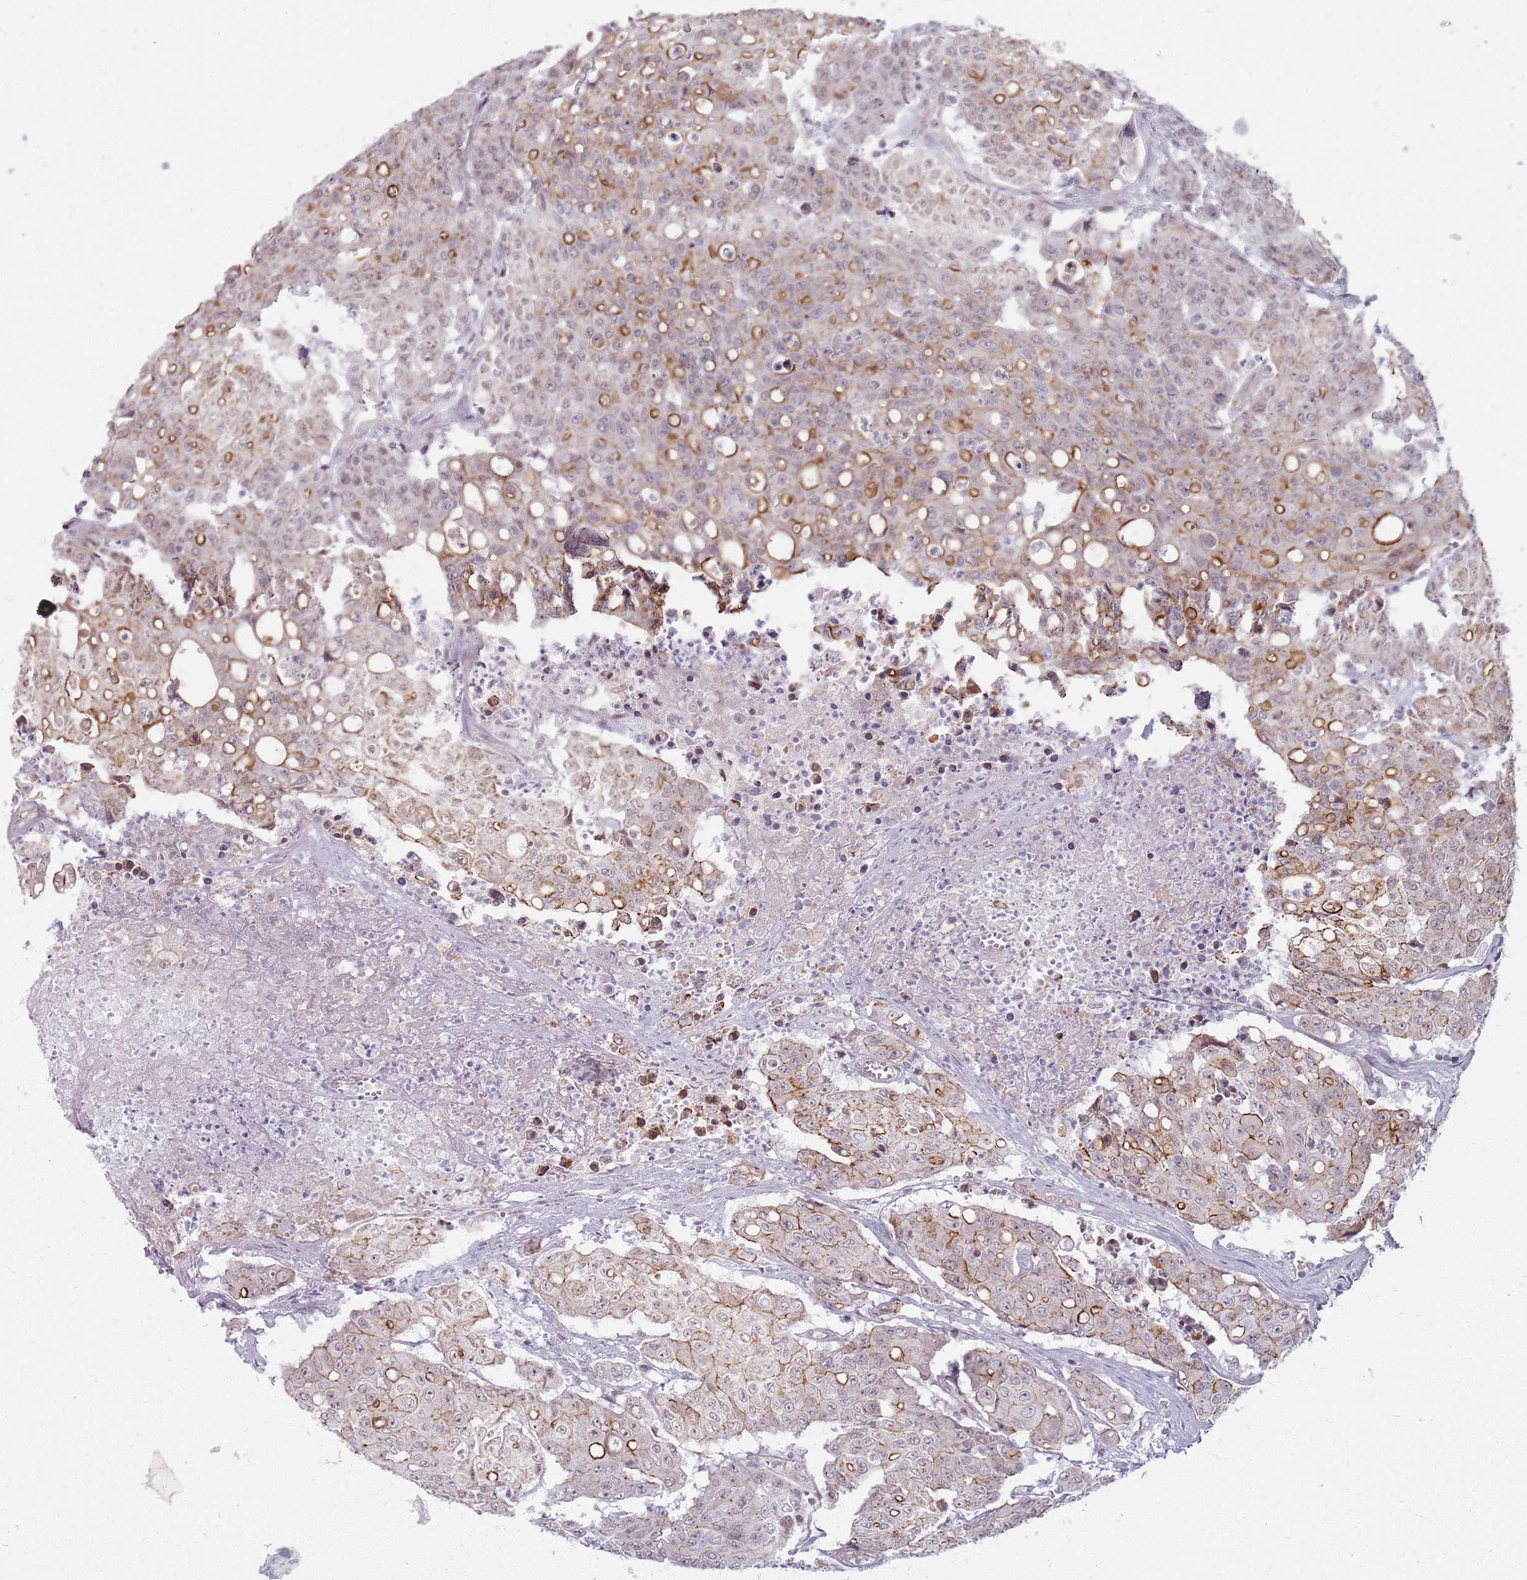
{"staining": {"intensity": "moderate", "quantity": "25%-75%", "location": "cytoplasmic/membranous"}, "tissue": "colorectal cancer", "cell_type": "Tumor cells", "image_type": "cancer", "snomed": [{"axis": "morphology", "description": "Adenocarcinoma, NOS"}, {"axis": "topography", "description": "Colon"}], "caption": "Colorectal cancer (adenocarcinoma) tissue demonstrates moderate cytoplasmic/membranous expression in about 25%-75% of tumor cells Using DAB (brown) and hematoxylin (blue) stains, captured at high magnification using brightfield microscopy.", "gene": "KCNA5", "patient": {"sex": "male", "age": 51}}